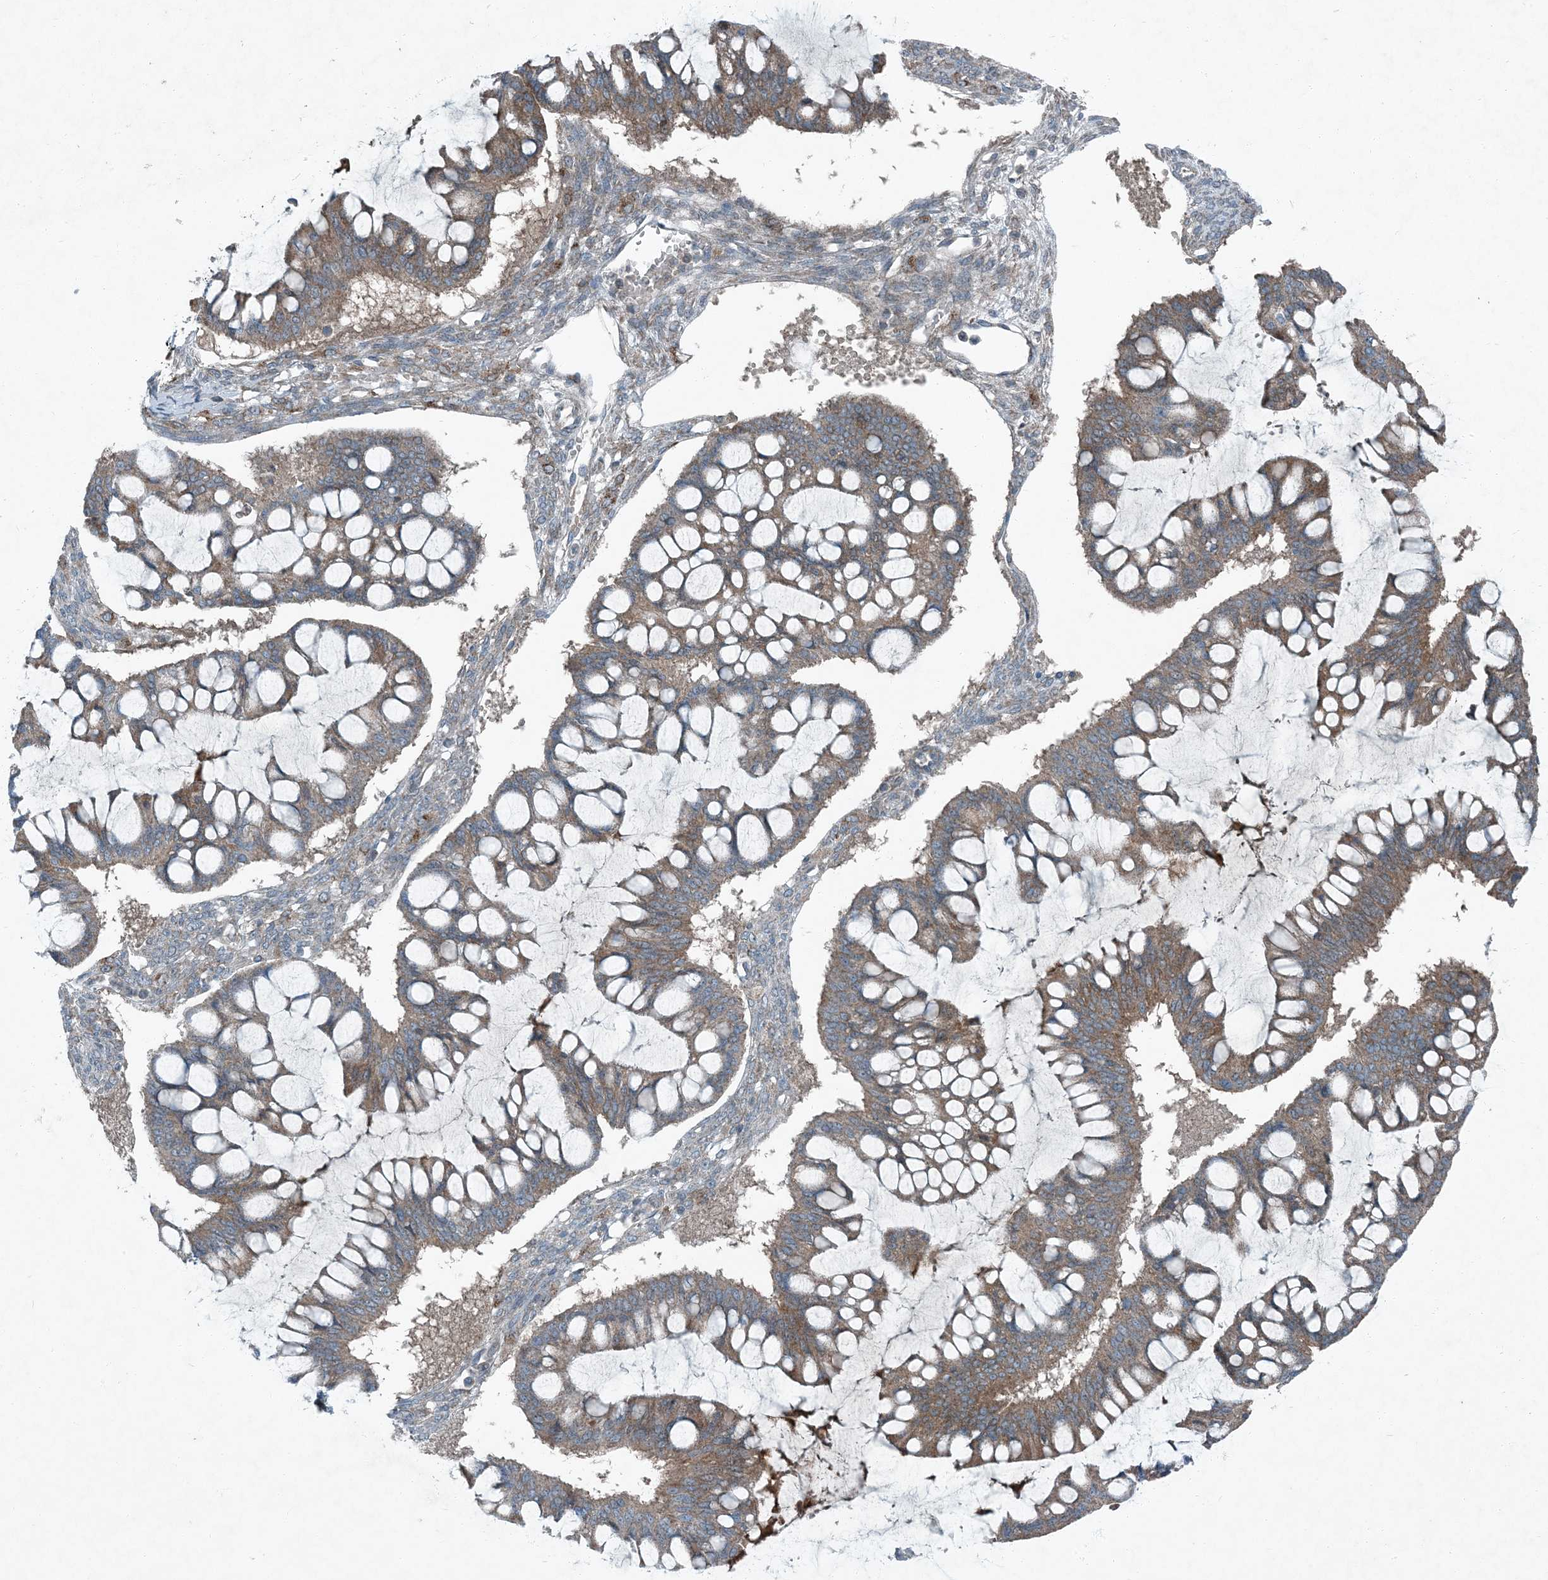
{"staining": {"intensity": "moderate", "quantity": ">75%", "location": "cytoplasmic/membranous"}, "tissue": "ovarian cancer", "cell_type": "Tumor cells", "image_type": "cancer", "snomed": [{"axis": "morphology", "description": "Cystadenocarcinoma, mucinous, NOS"}, {"axis": "topography", "description": "Ovary"}], "caption": "IHC (DAB (3,3'-diaminobenzidine)) staining of ovarian mucinous cystadenocarcinoma exhibits moderate cytoplasmic/membranous protein staining in about >75% of tumor cells. The protein is stained brown, and the nuclei are stained in blue (DAB IHC with brightfield microscopy, high magnification).", "gene": "APOM", "patient": {"sex": "female", "age": 73}}